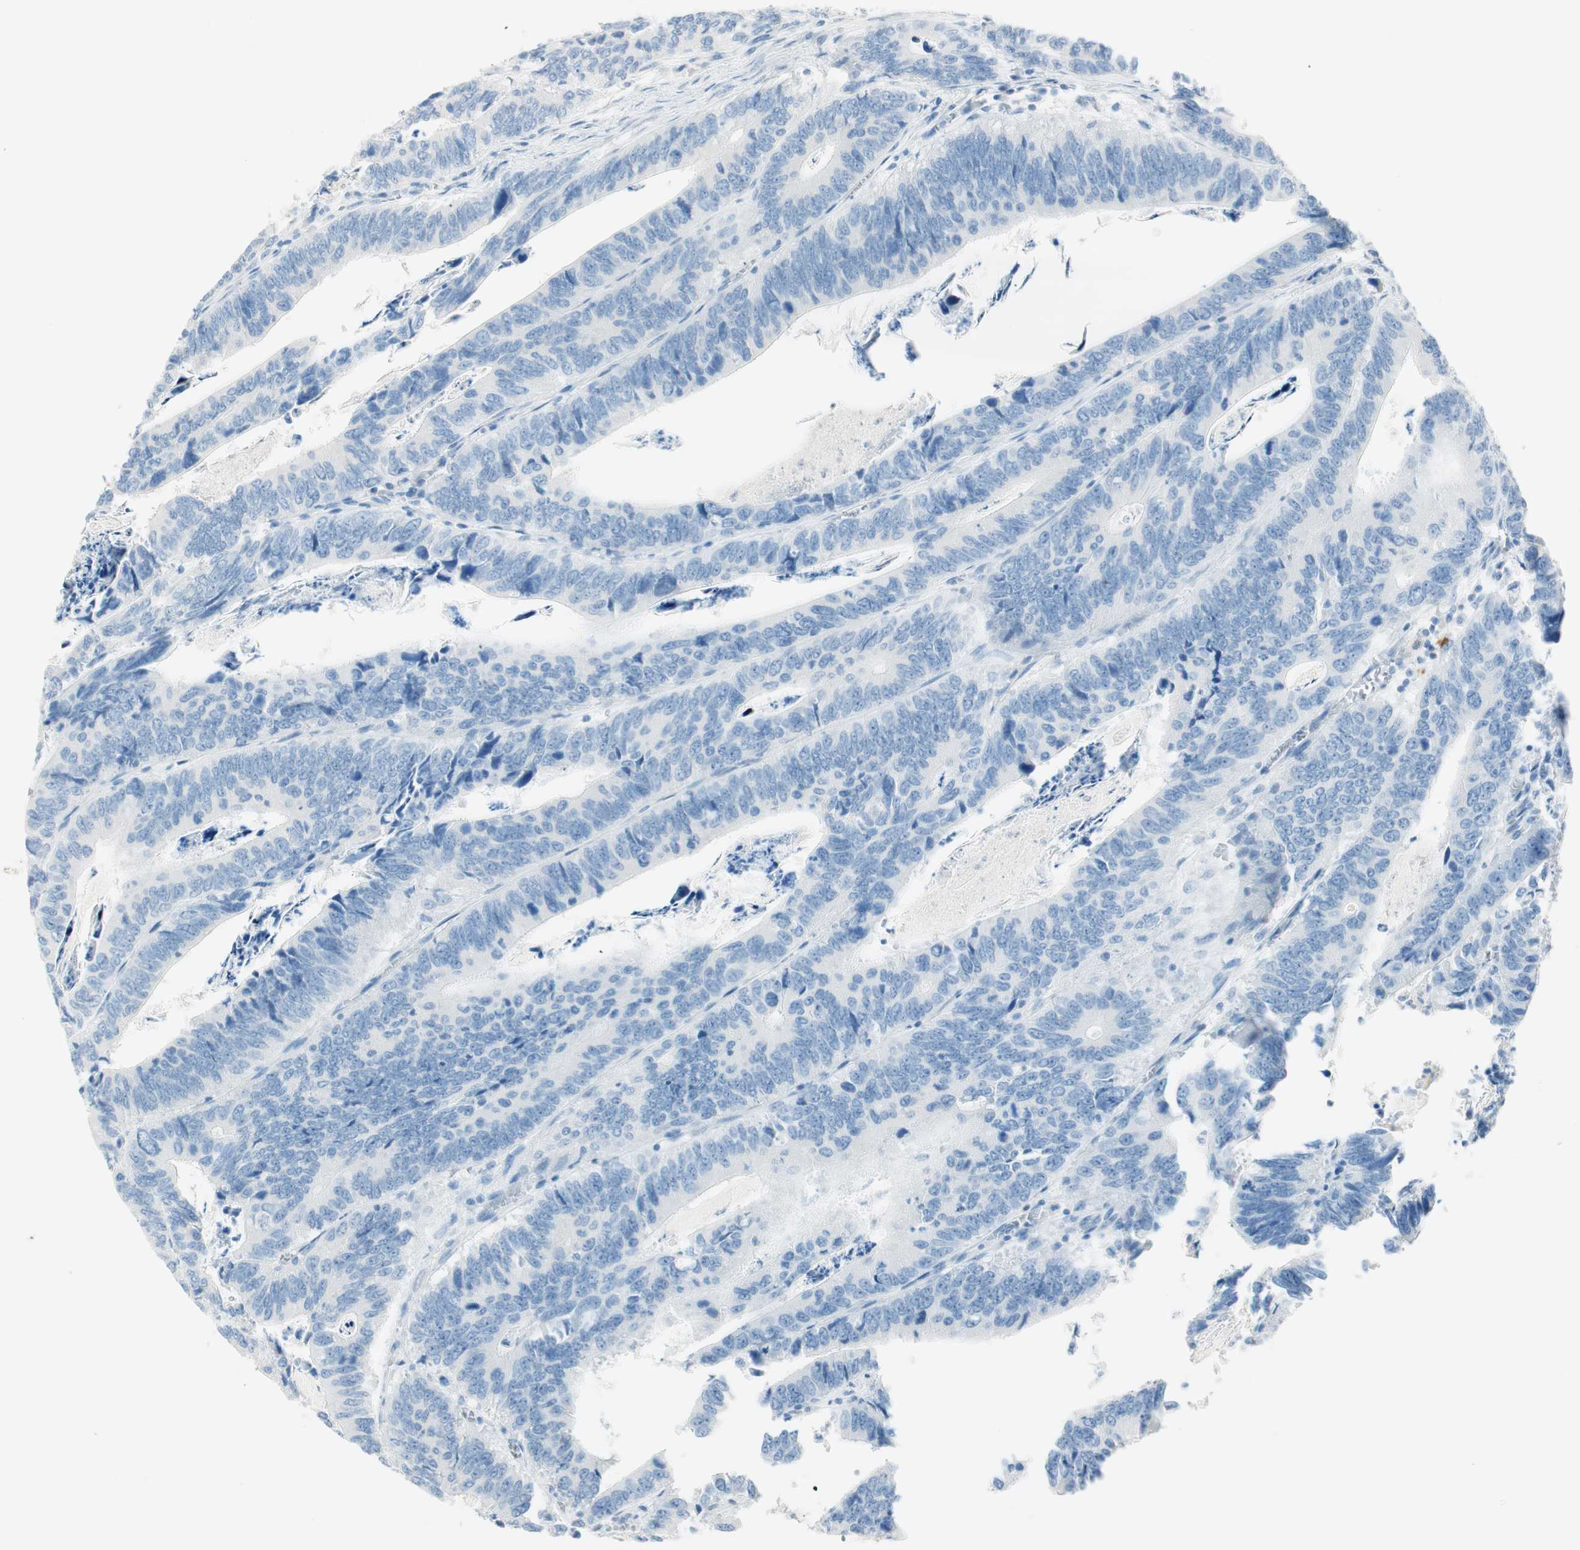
{"staining": {"intensity": "negative", "quantity": "none", "location": "none"}, "tissue": "colorectal cancer", "cell_type": "Tumor cells", "image_type": "cancer", "snomed": [{"axis": "morphology", "description": "Adenocarcinoma, NOS"}, {"axis": "topography", "description": "Colon"}], "caption": "IHC of colorectal adenocarcinoma displays no expression in tumor cells. (Stains: DAB (3,3'-diaminobenzidine) IHC with hematoxylin counter stain, Microscopy: brightfield microscopy at high magnification).", "gene": "HPGD", "patient": {"sex": "male", "age": 72}}